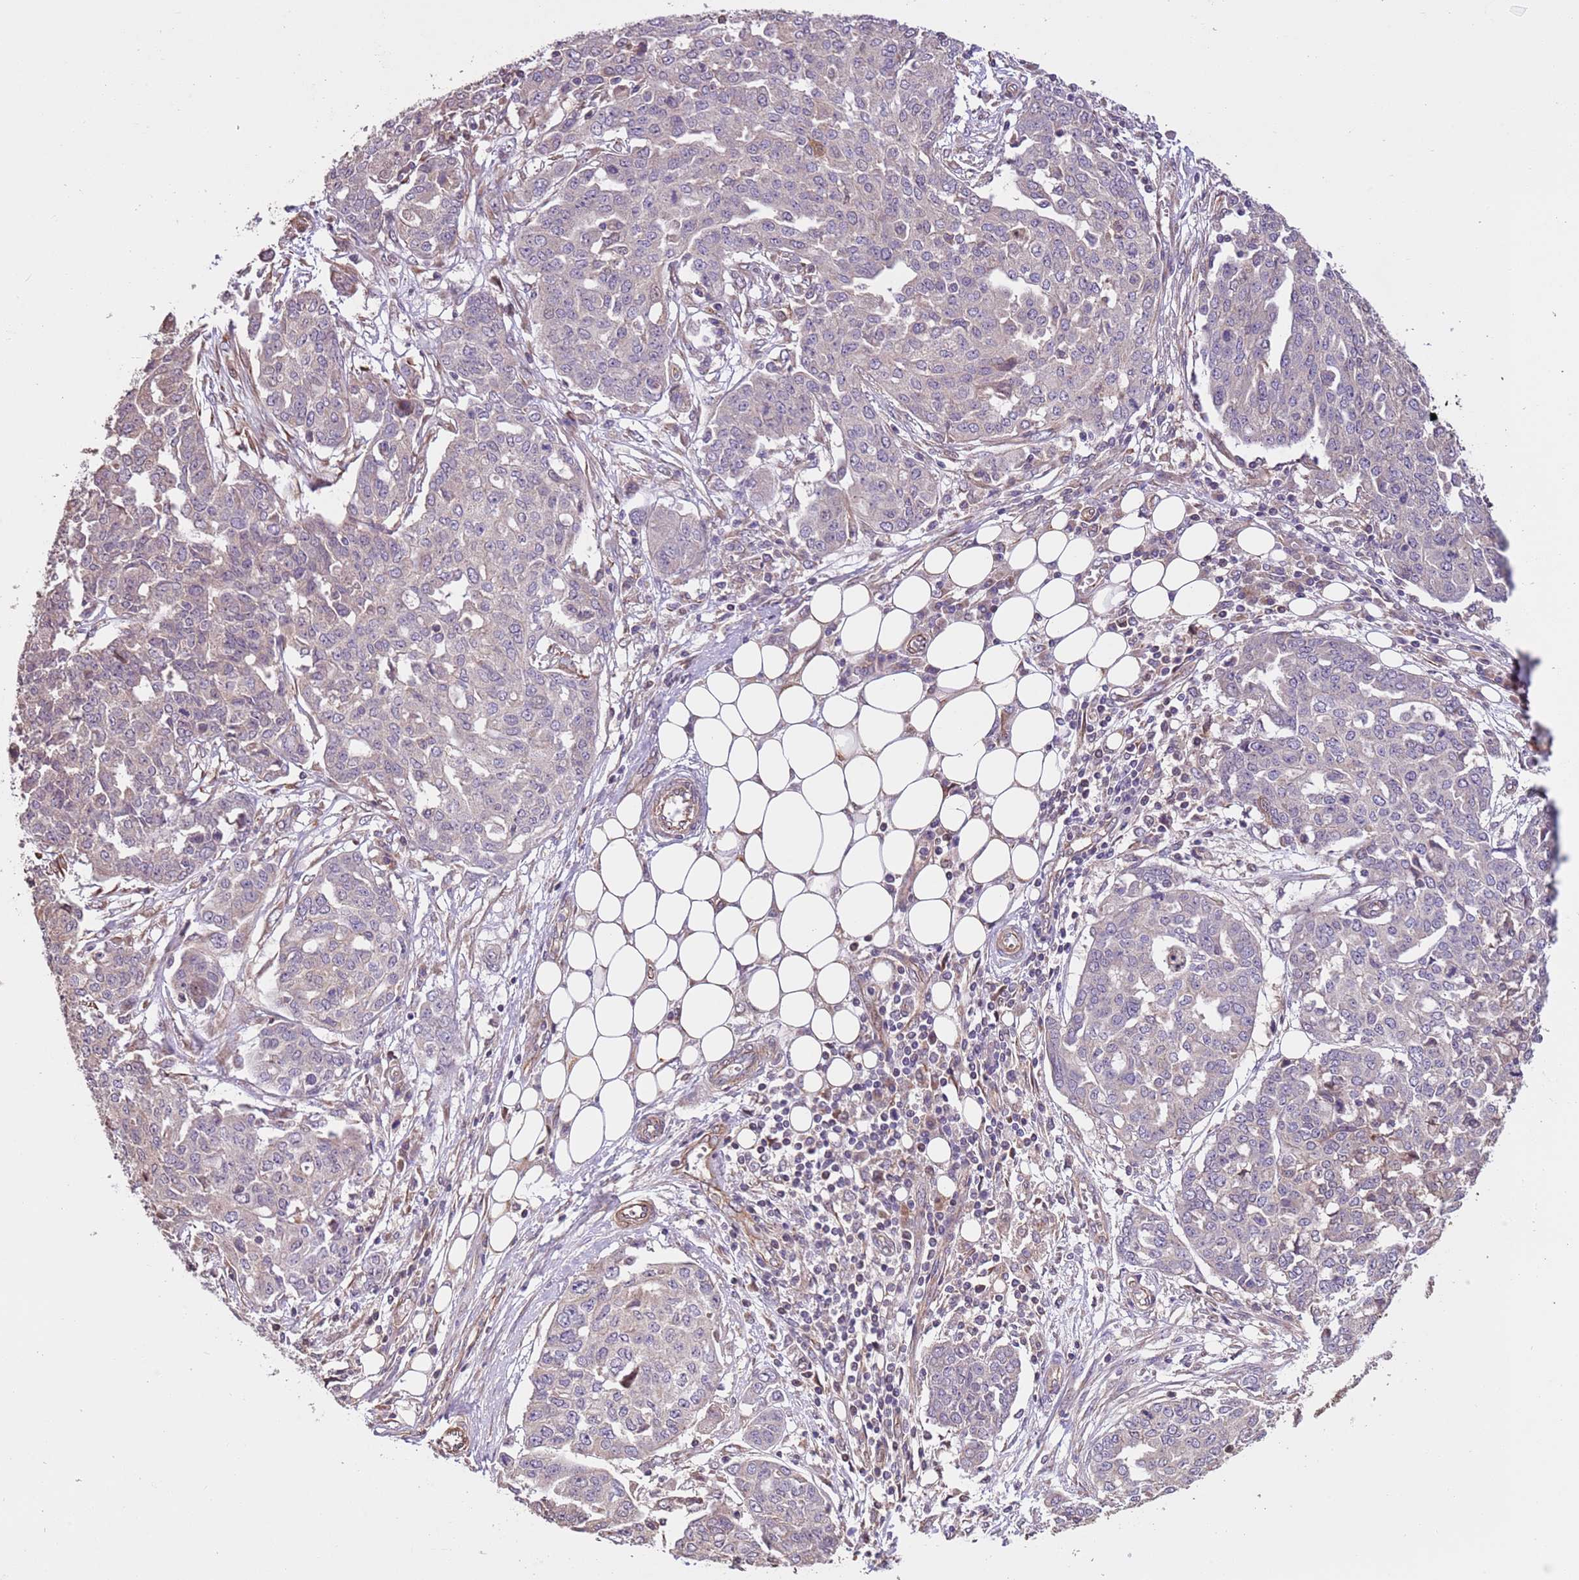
{"staining": {"intensity": "negative", "quantity": "none", "location": "none"}, "tissue": "ovarian cancer", "cell_type": "Tumor cells", "image_type": "cancer", "snomed": [{"axis": "morphology", "description": "Cystadenocarcinoma, serous, NOS"}, {"axis": "topography", "description": "Soft tissue"}, {"axis": "topography", "description": "Ovary"}], "caption": "Protein analysis of ovarian cancer (serous cystadenocarcinoma) exhibits no significant positivity in tumor cells.", "gene": "FAM89B", "patient": {"sex": "female", "age": 57}}